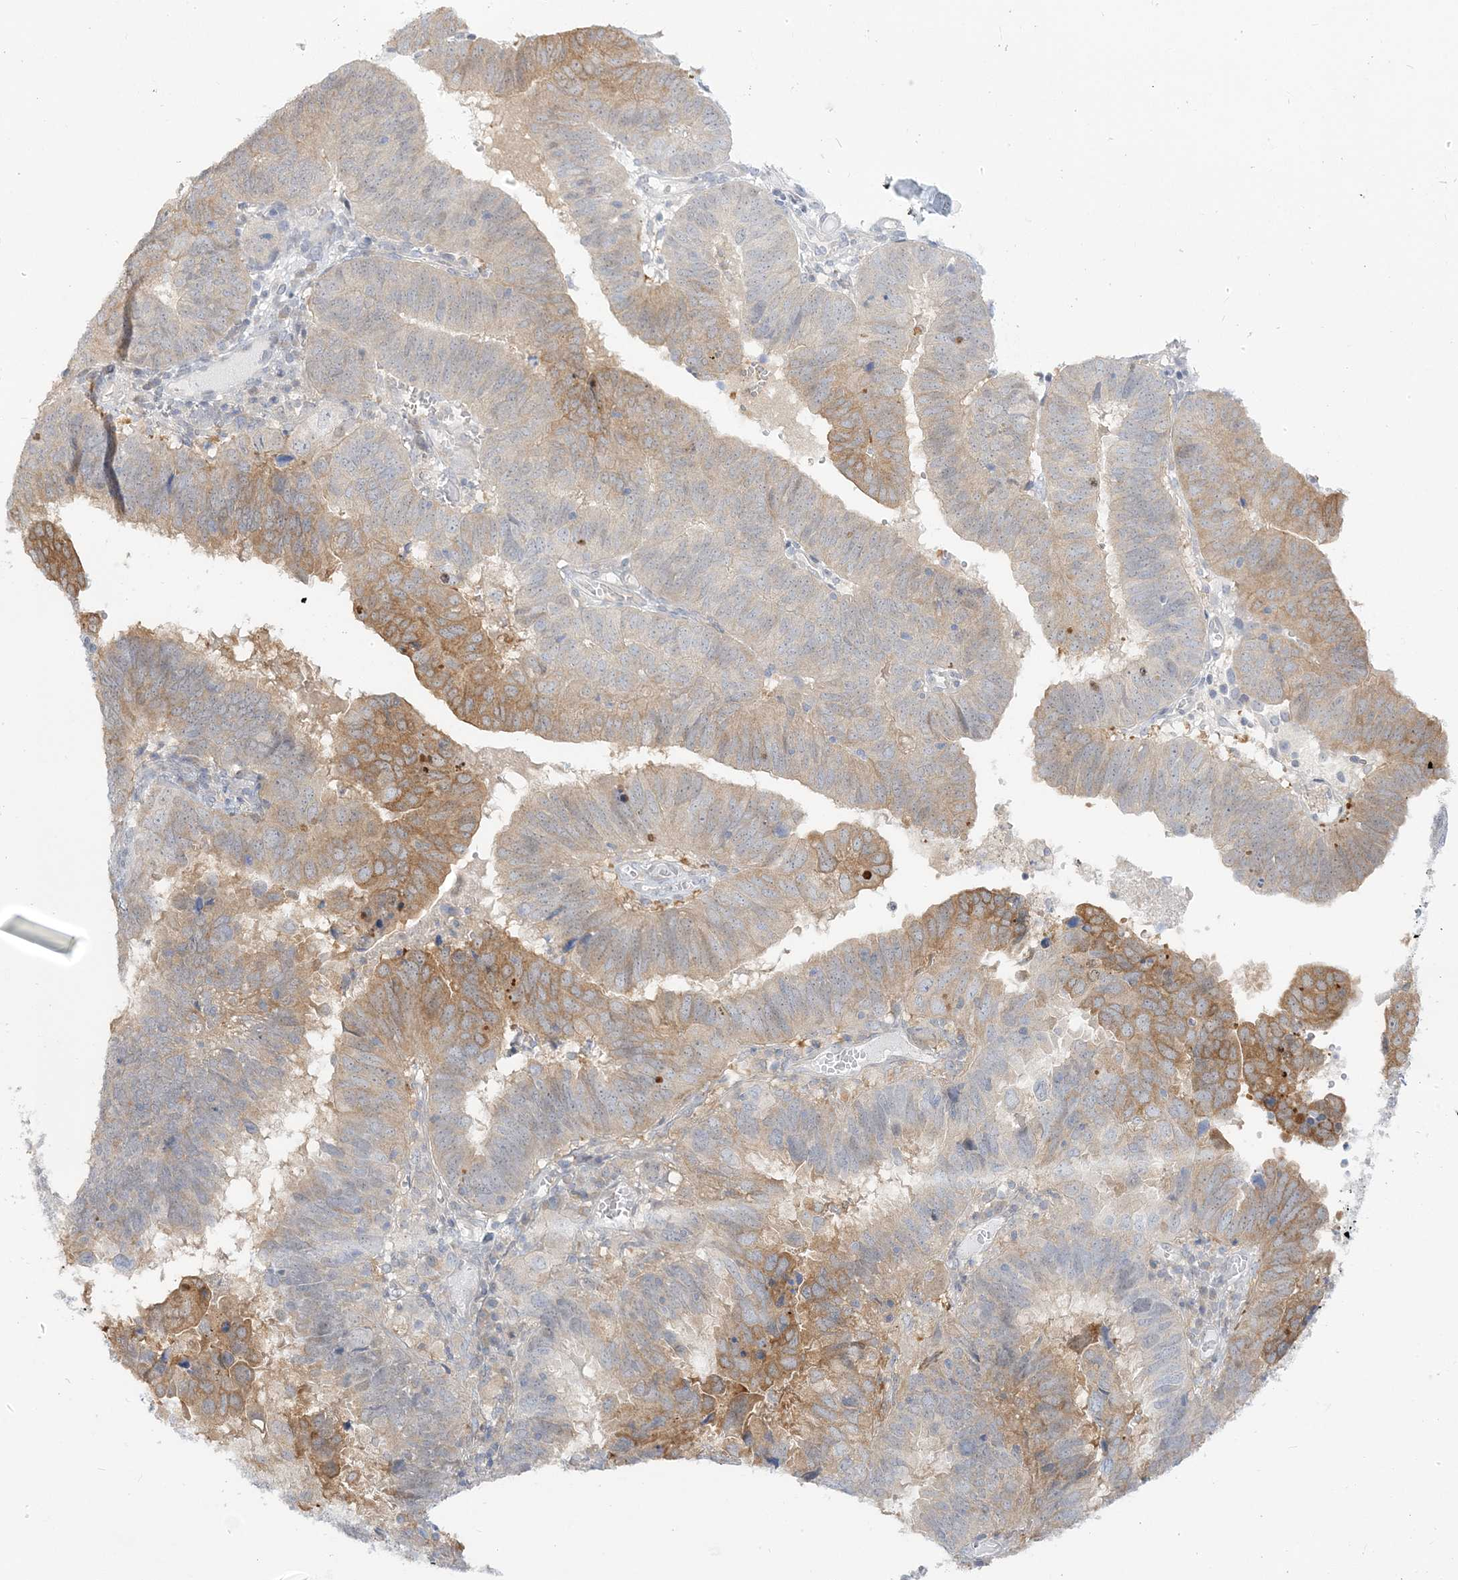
{"staining": {"intensity": "moderate", "quantity": "25%-75%", "location": "cytoplasmic/membranous"}, "tissue": "endometrial cancer", "cell_type": "Tumor cells", "image_type": "cancer", "snomed": [{"axis": "morphology", "description": "Adenocarcinoma, NOS"}, {"axis": "topography", "description": "Uterus"}], "caption": "DAB (3,3'-diaminobenzidine) immunohistochemical staining of endometrial cancer (adenocarcinoma) displays moderate cytoplasmic/membranous protein positivity in about 25%-75% of tumor cells. (DAB = brown stain, brightfield microscopy at high magnification).", "gene": "THADA", "patient": {"sex": "female", "age": 77}}